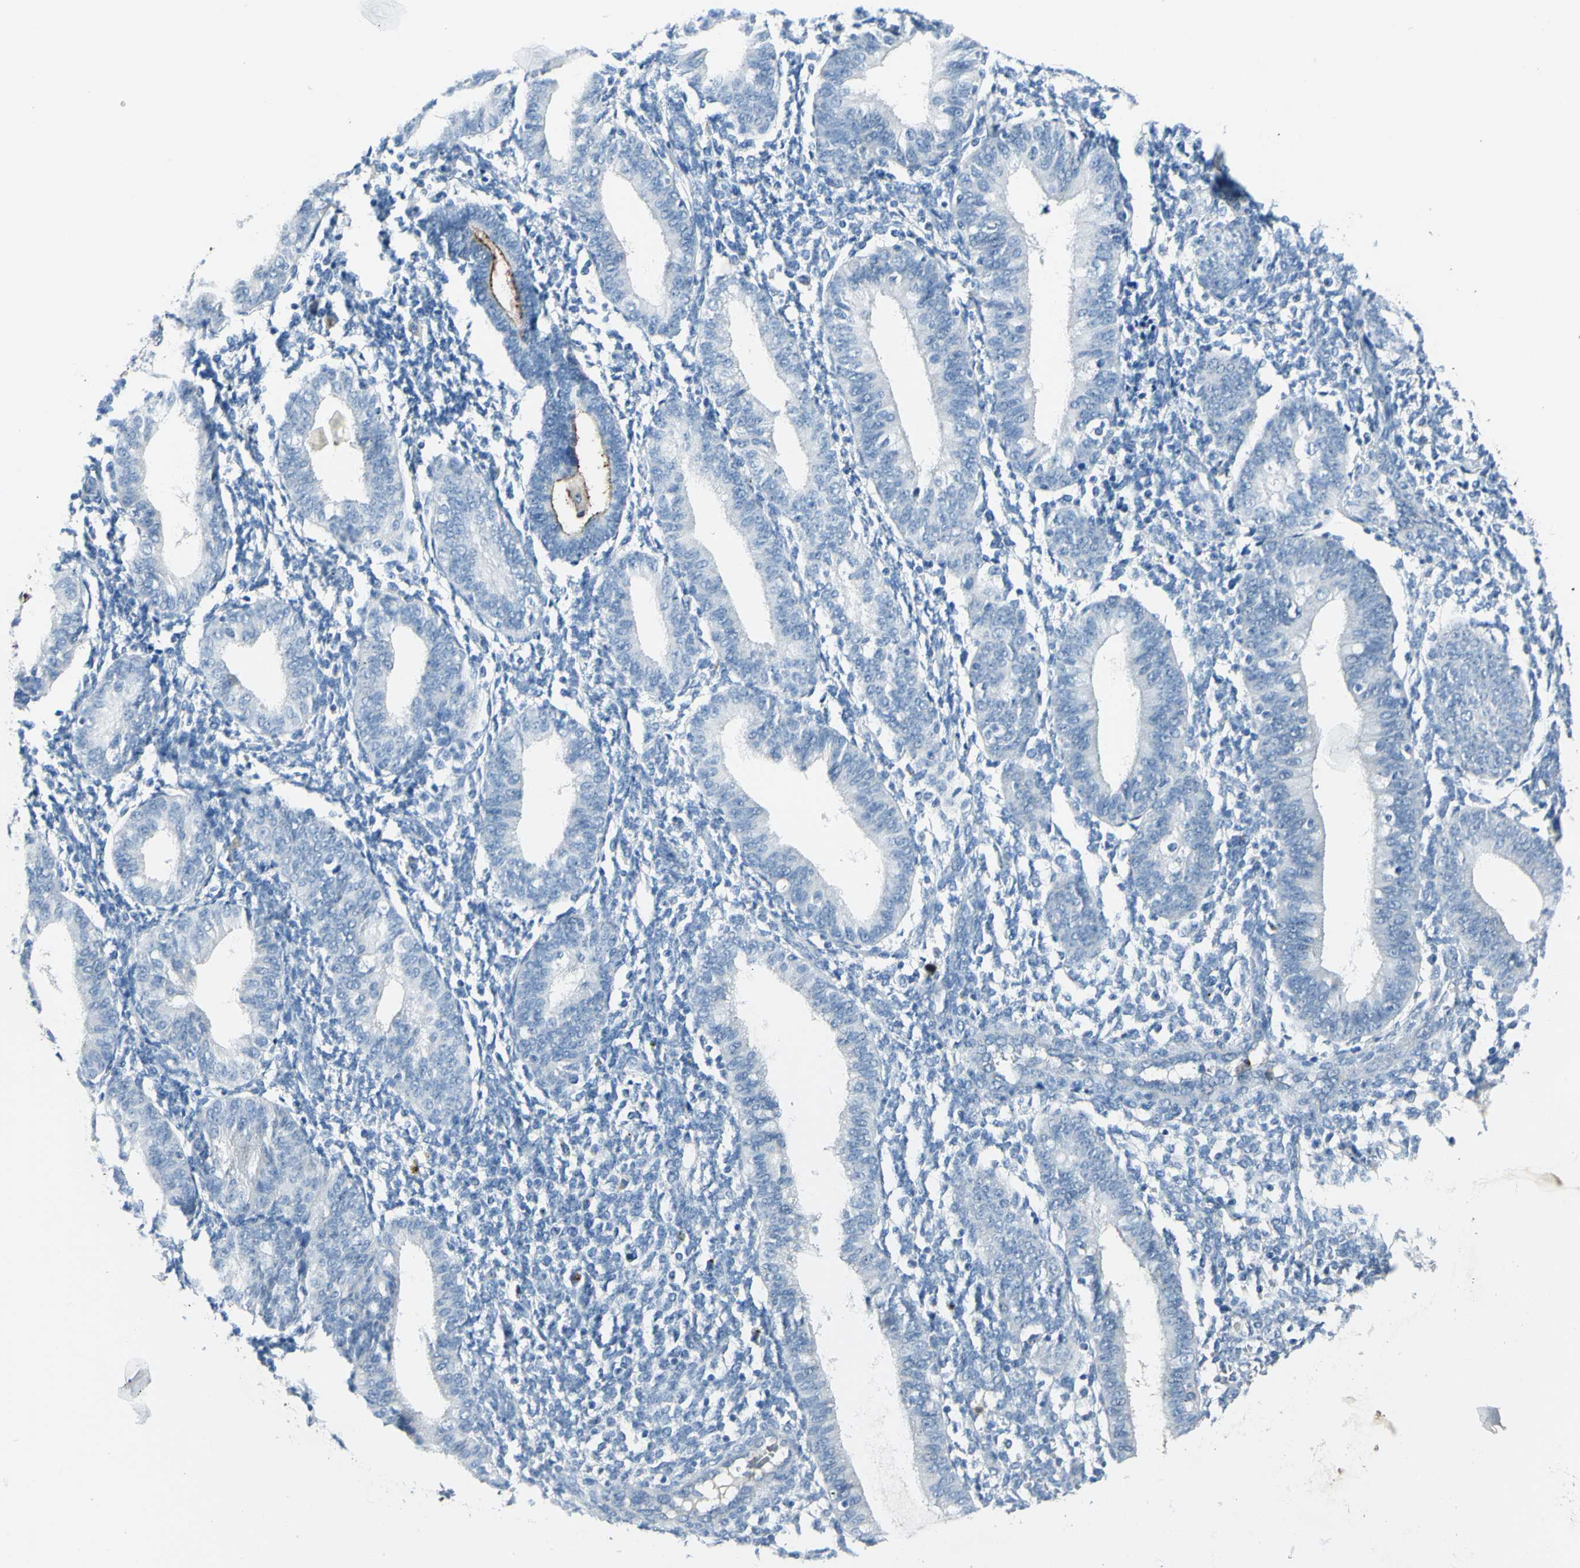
{"staining": {"intensity": "negative", "quantity": "none", "location": "none"}, "tissue": "endometrium", "cell_type": "Cells in endometrial stroma", "image_type": "normal", "snomed": [{"axis": "morphology", "description": "Normal tissue, NOS"}, {"axis": "topography", "description": "Endometrium"}], "caption": "This is an immunohistochemistry (IHC) image of benign endometrium. There is no positivity in cells in endometrial stroma.", "gene": "ZNF557", "patient": {"sex": "female", "age": 61}}